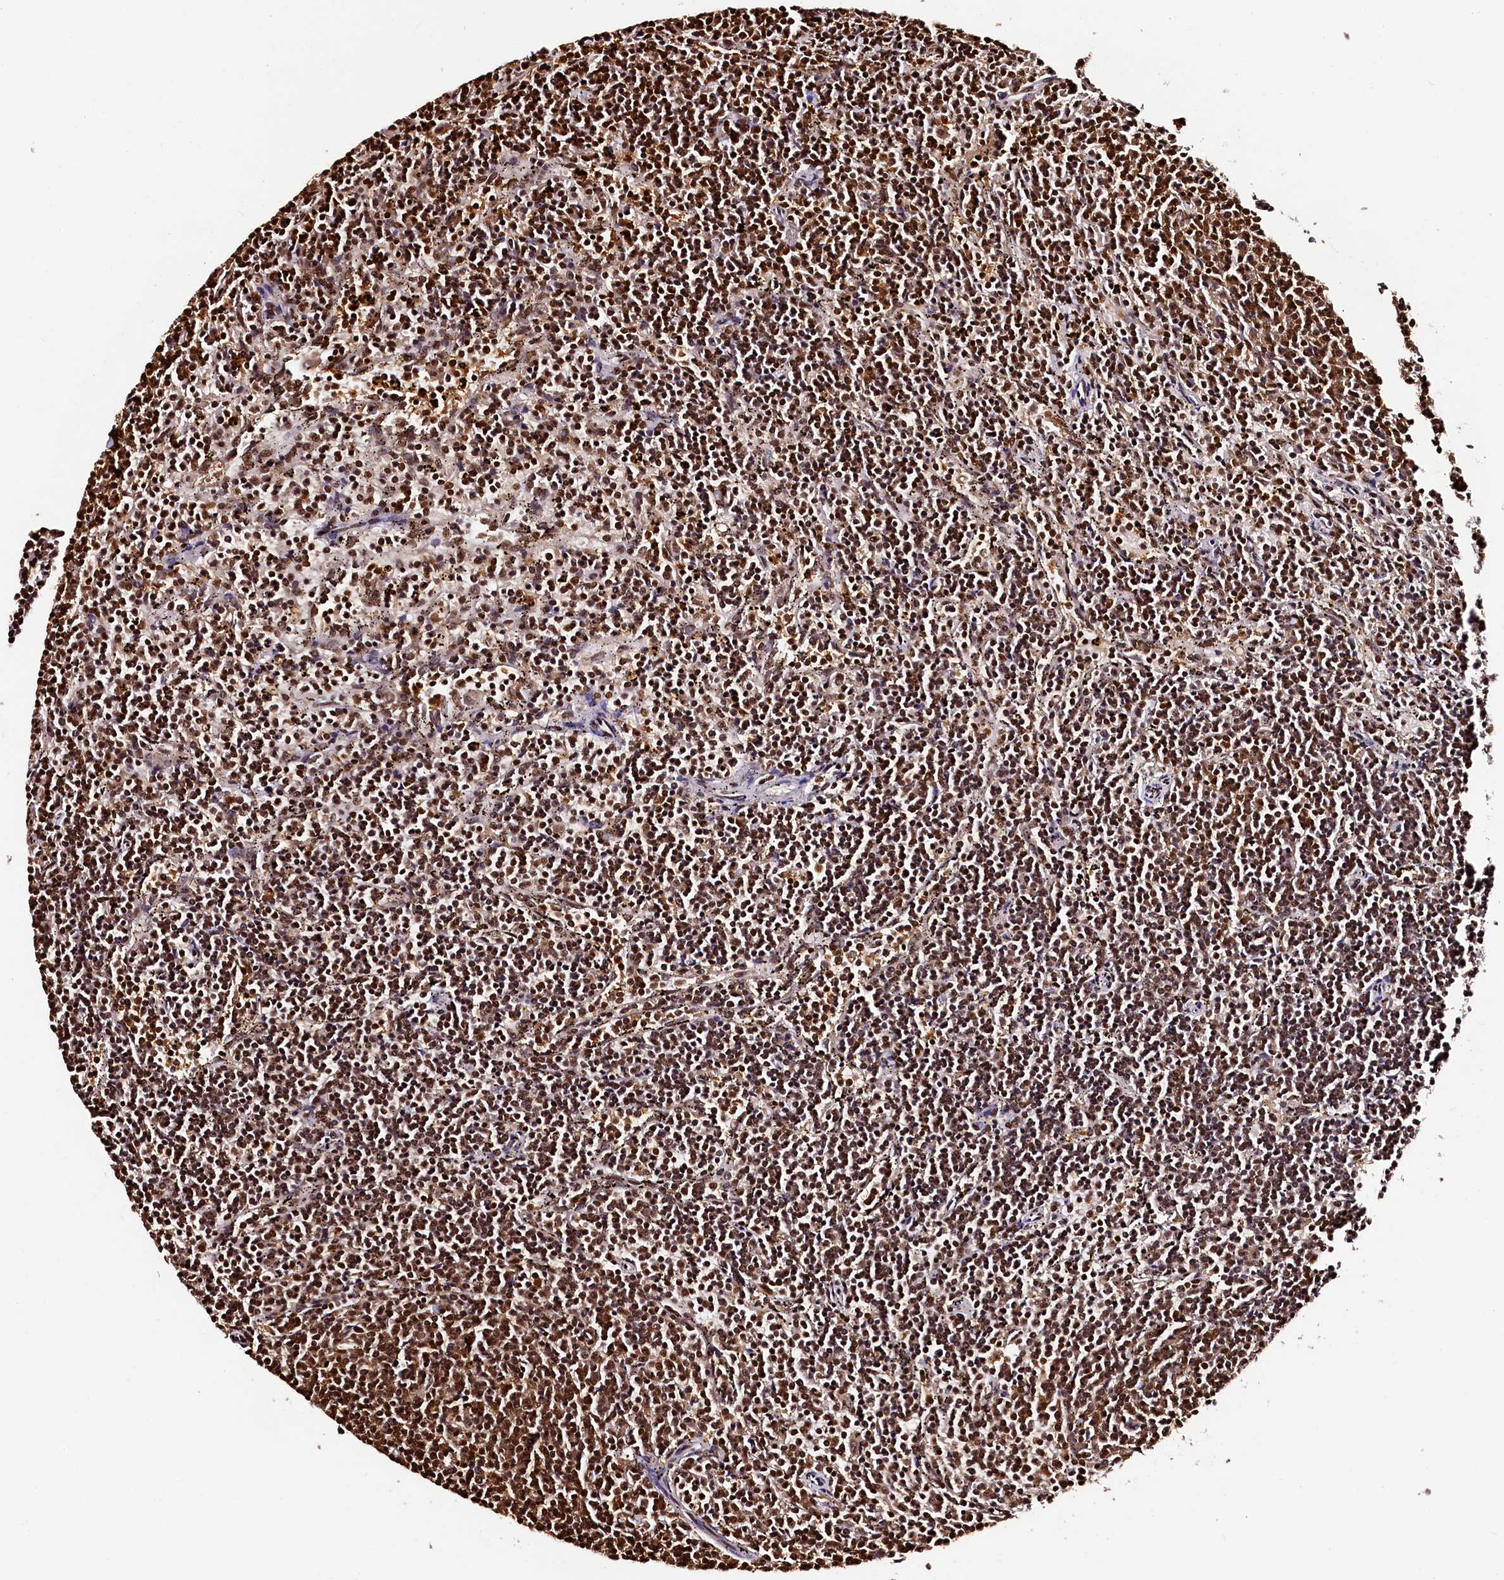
{"staining": {"intensity": "strong", "quantity": ">75%", "location": "nuclear"}, "tissue": "lymphoma", "cell_type": "Tumor cells", "image_type": "cancer", "snomed": [{"axis": "morphology", "description": "Malignant lymphoma, non-Hodgkin's type, Low grade"}, {"axis": "topography", "description": "Spleen"}], "caption": "Strong nuclear staining is appreciated in about >75% of tumor cells in low-grade malignant lymphoma, non-Hodgkin's type.", "gene": "SNRPD2", "patient": {"sex": "female", "age": 50}}